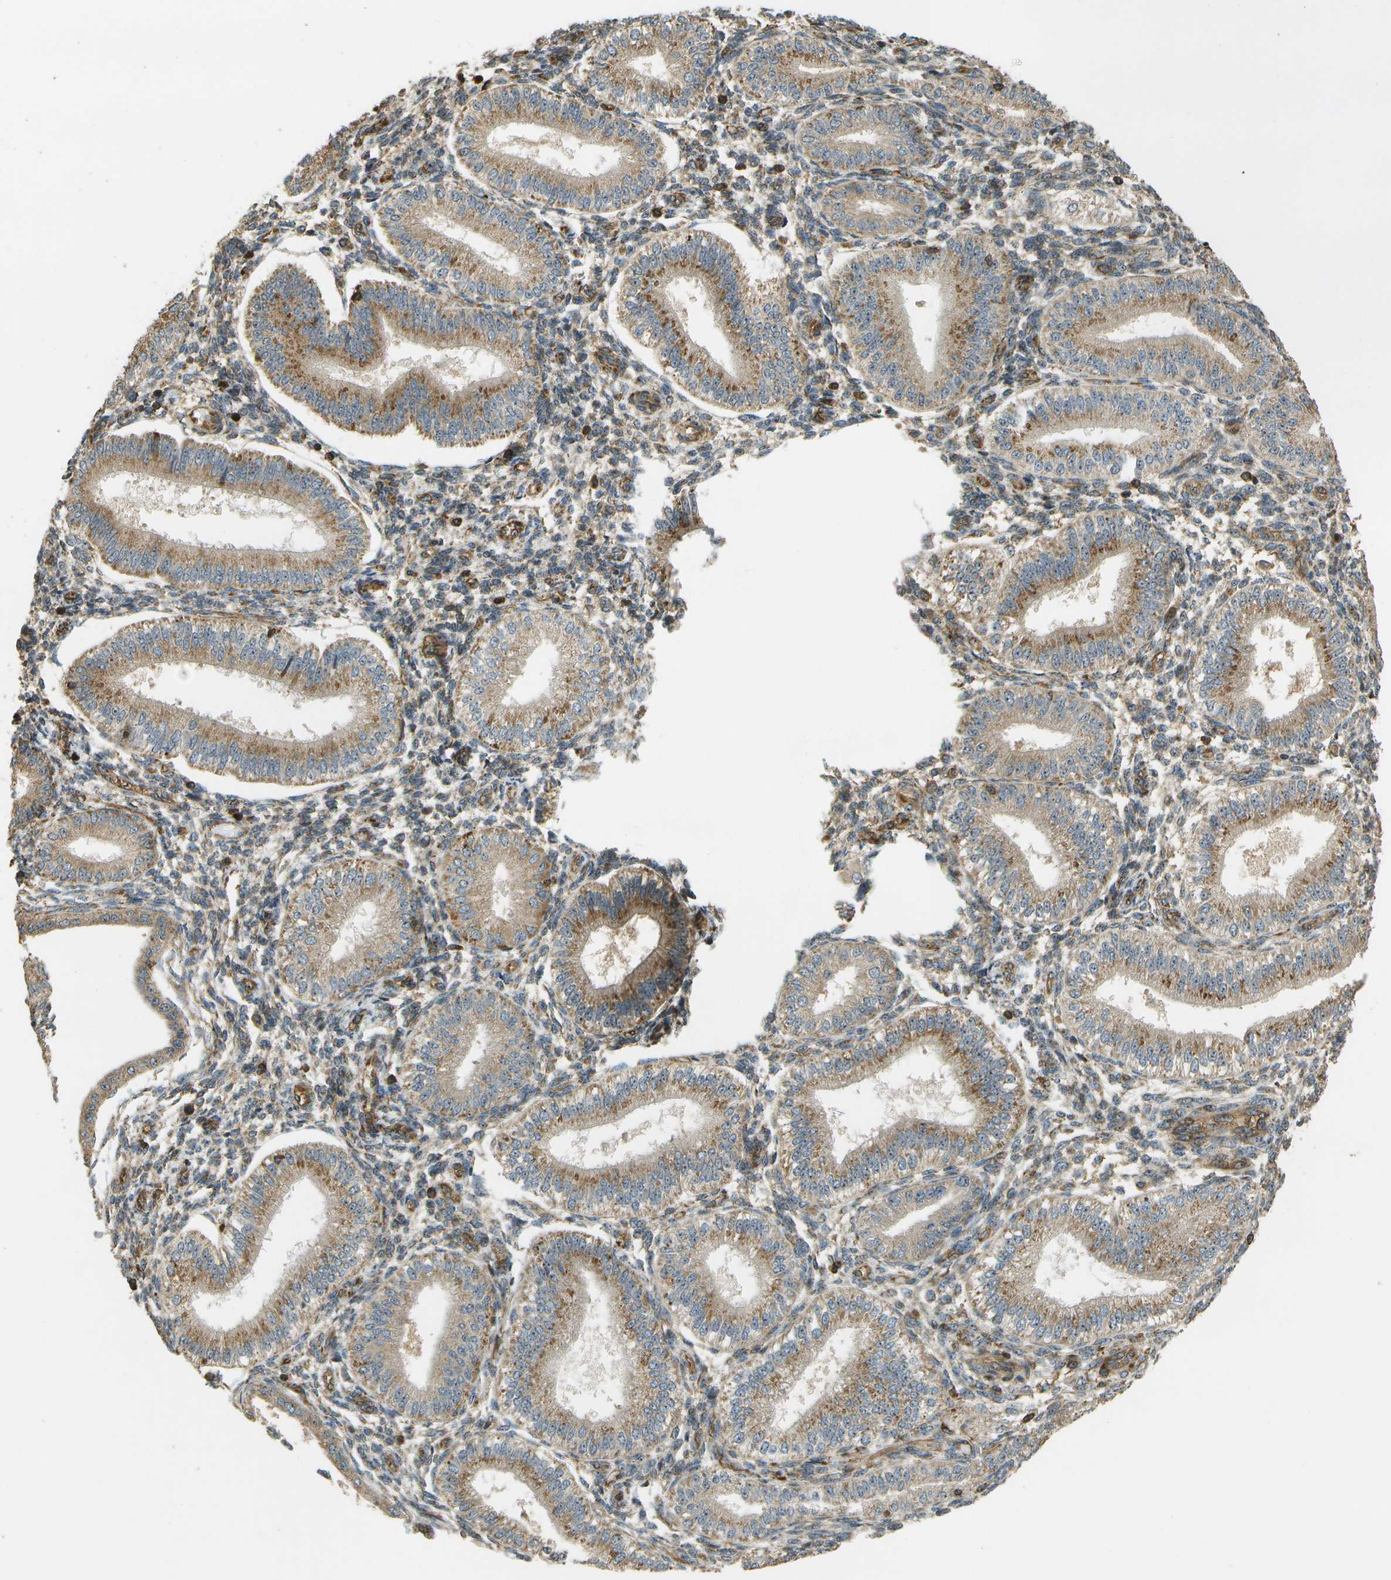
{"staining": {"intensity": "moderate", "quantity": "25%-75%", "location": "cytoplasmic/membranous"}, "tissue": "endometrium", "cell_type": "Cells in endometrial stroma", "image_type": "normal", "snomed": [{"axis": "morphology", "description": "Normal tissue, NOS"}, {"axis": "topography", "description": "Endometrium"}], "caption": "Immunohistochemical staining of unremarkable endometrium exhibits medium levels of moderate cytoplasmic/membranous expression in approximately 25%-75% of cells in endometrial stroma. The staining was performed using DAB to visualize the protein expression in brown, while the nuclei were stained in blue with hematoxylin (Magnification: 20x).", "gene": "LRP12", "patient": {"sex": "female", "age": 39}}